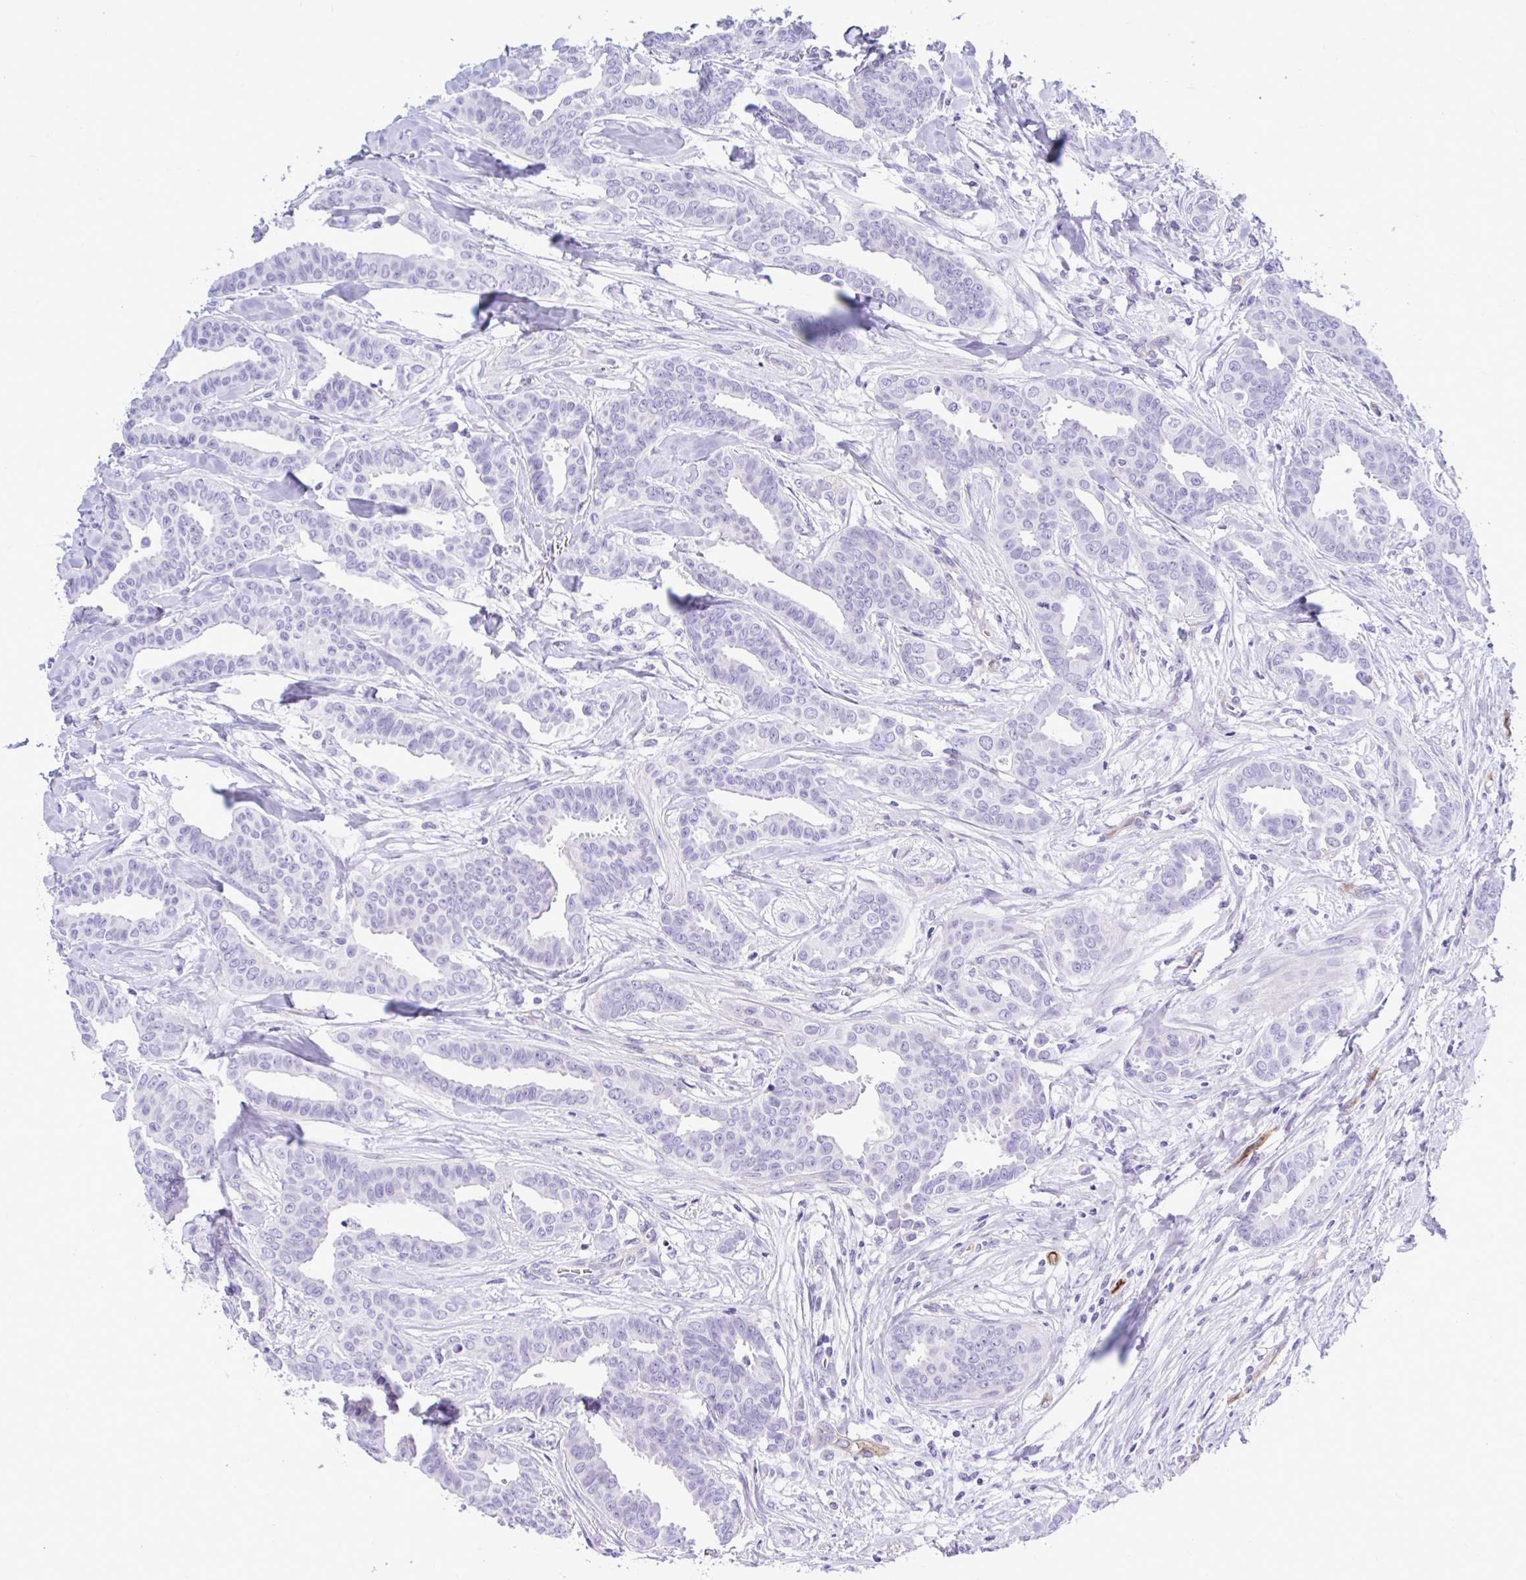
{"staining": {"intensity": "negative", "quantity": "none", "location": "none"}, "tissue": "breast cancer", "cell_type": "Tumor cells", "image_type": "cancer", "snomed": [{"axis": "morphology", "description": "Duct carcinoma"}, {"axis": "topography", "description": "Breast"}], "caption": "This is a image of immunohistochemistry staining of breast cancer, which shows no positivity in tumor cells.", "gene": "ABCG2", "patient": {"sex": "female", "age": 45}}